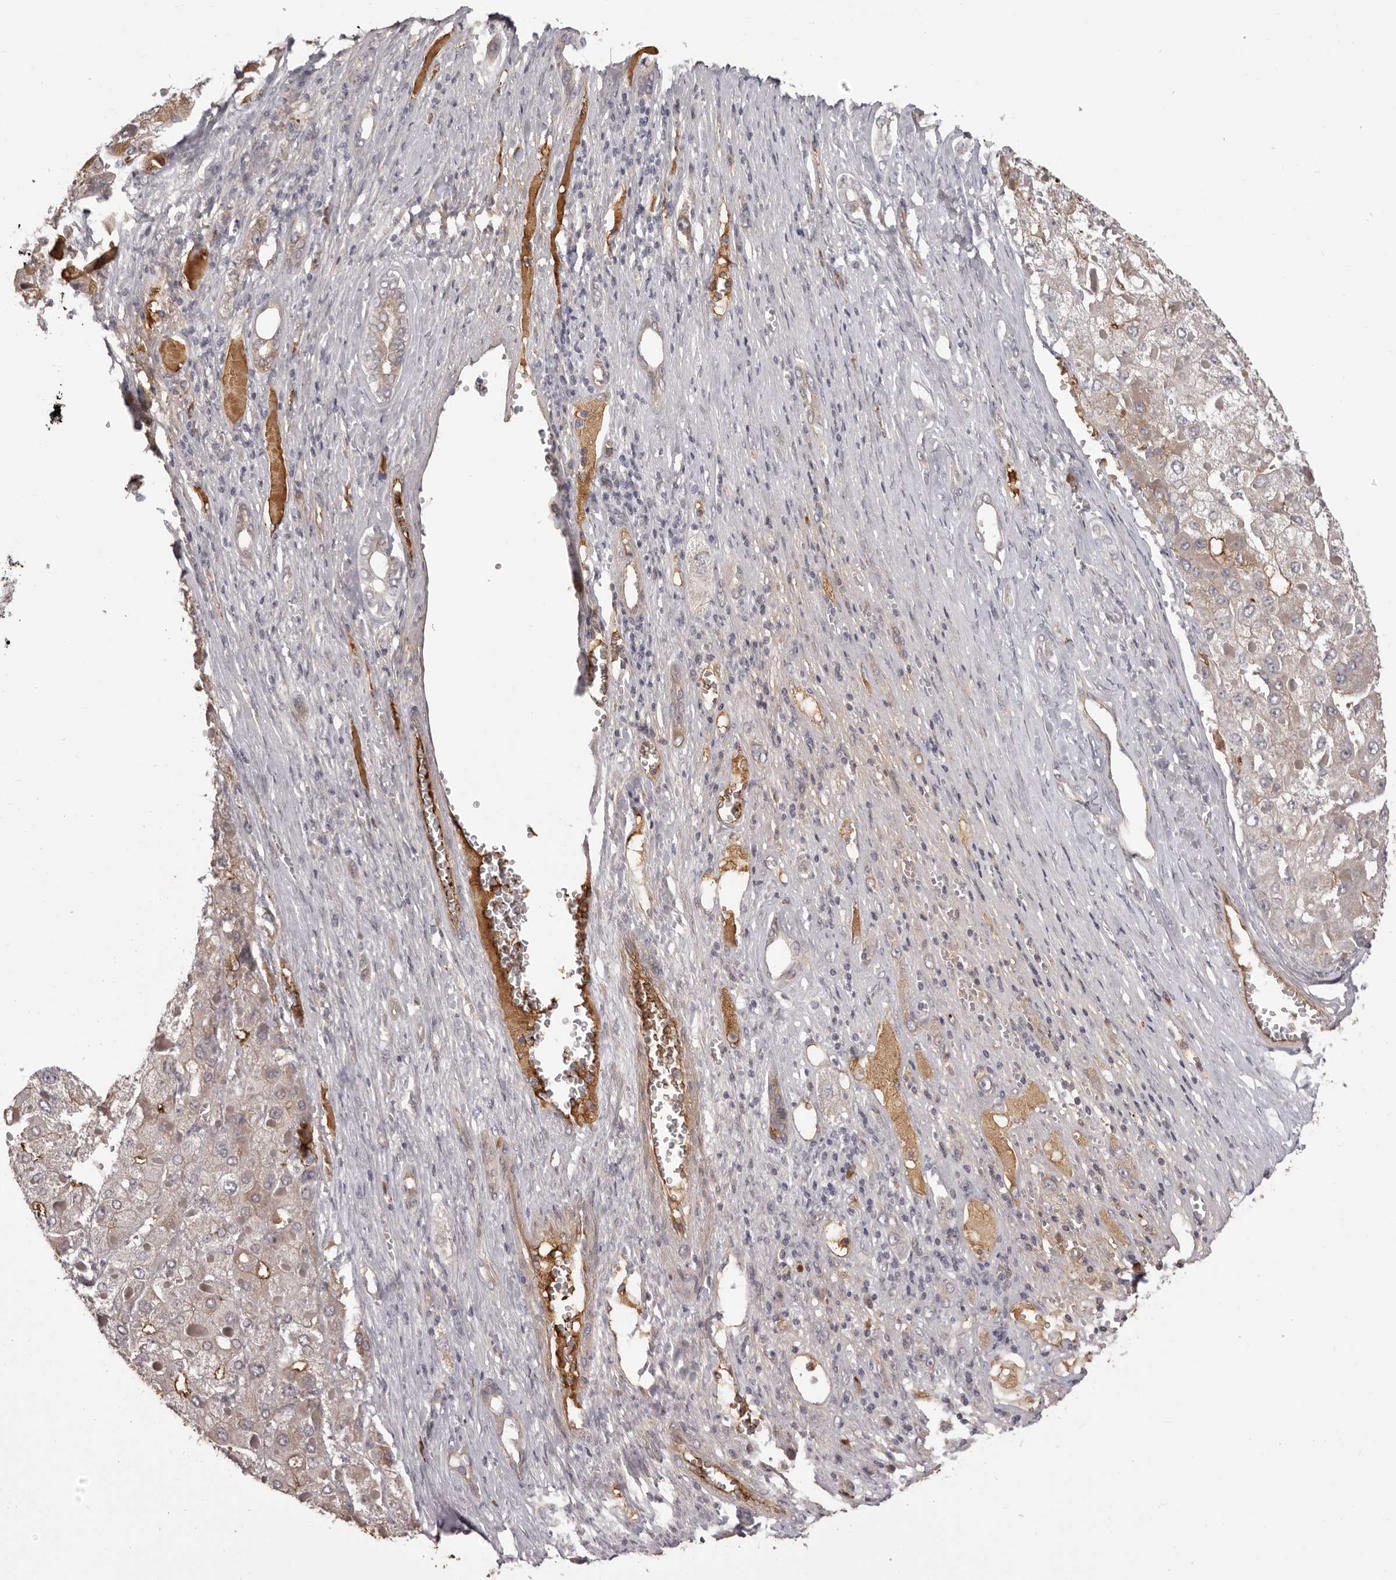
{"staining": {"intensity": "weak", "quantity": "<25%", "location": "cytoplasmic/membranous"}, "tissue": "liver cancer", "cell_type": "Tumor cells", "image_type": "cancer", "snomed": [{"axis": "morphology", "description": "Carcinoma, Hepatocellular, NOS"}, {"axis": "topography", "description": "Liver"}], "caption": "Immunohistochemistry (IHC) of liver hepatocellular carcinoma displays no staining in tumor cells.", "gene": "OTUD3", "patient": {"sex": "female", "age": 73}}